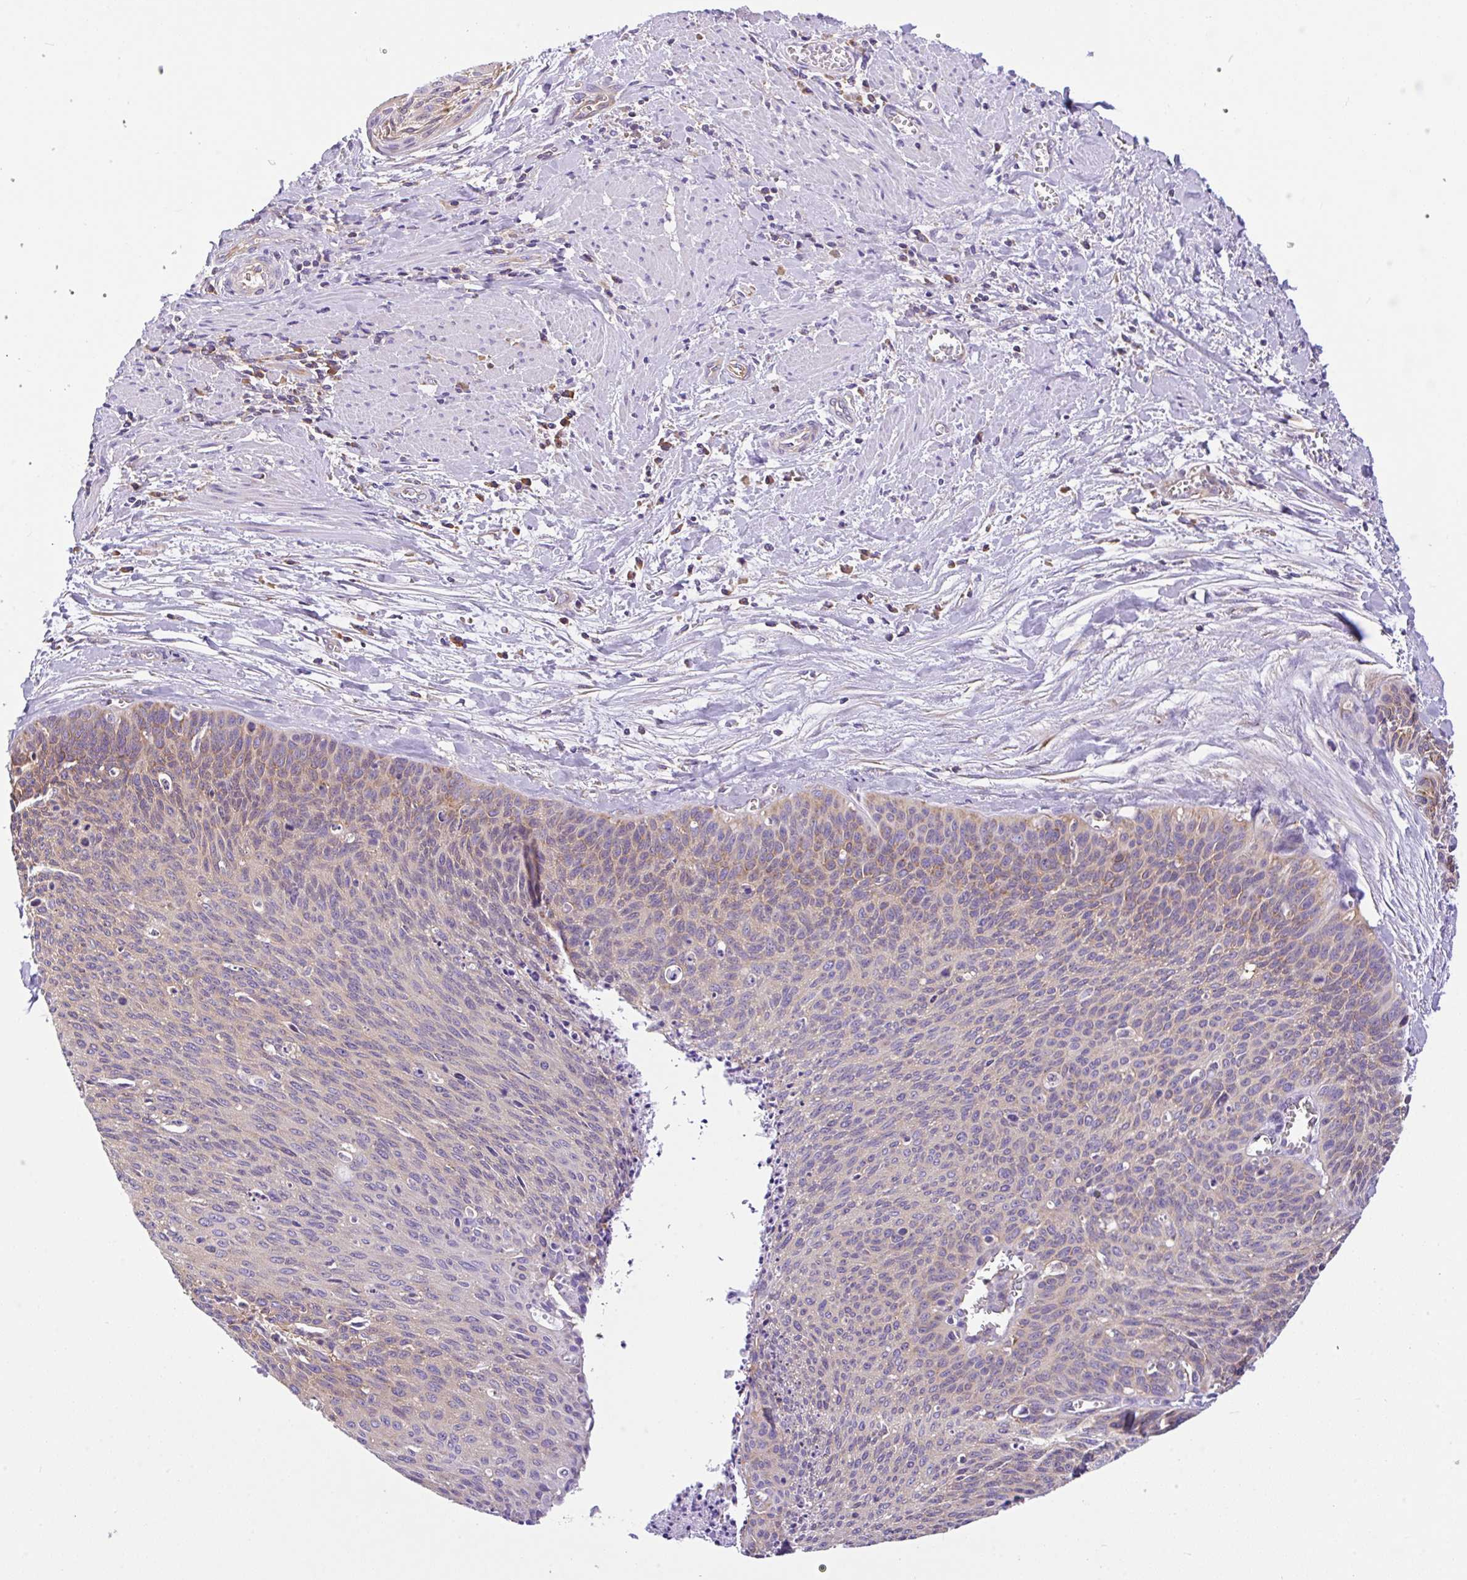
{"staining": {"intensity": "weak", "quantity": "25%-75%", "location": "cytoplasmic/membranous"}, "tissue": "cervical cancer", "cell_type": "Tumor cells", "image_type": "cancer", "snomed": [{"axis": "morphology", "description": "Squamous cell carcinoma, NOS"}, {"axis": "topography", "description": "Cervix"}], "caption": "Human squamous cell carcinoma (cervical) stained with a protein marker displays weak staining in tumor cells.", "gene": "GFPT2", "patient": {"sex": "female", "age": 55}}